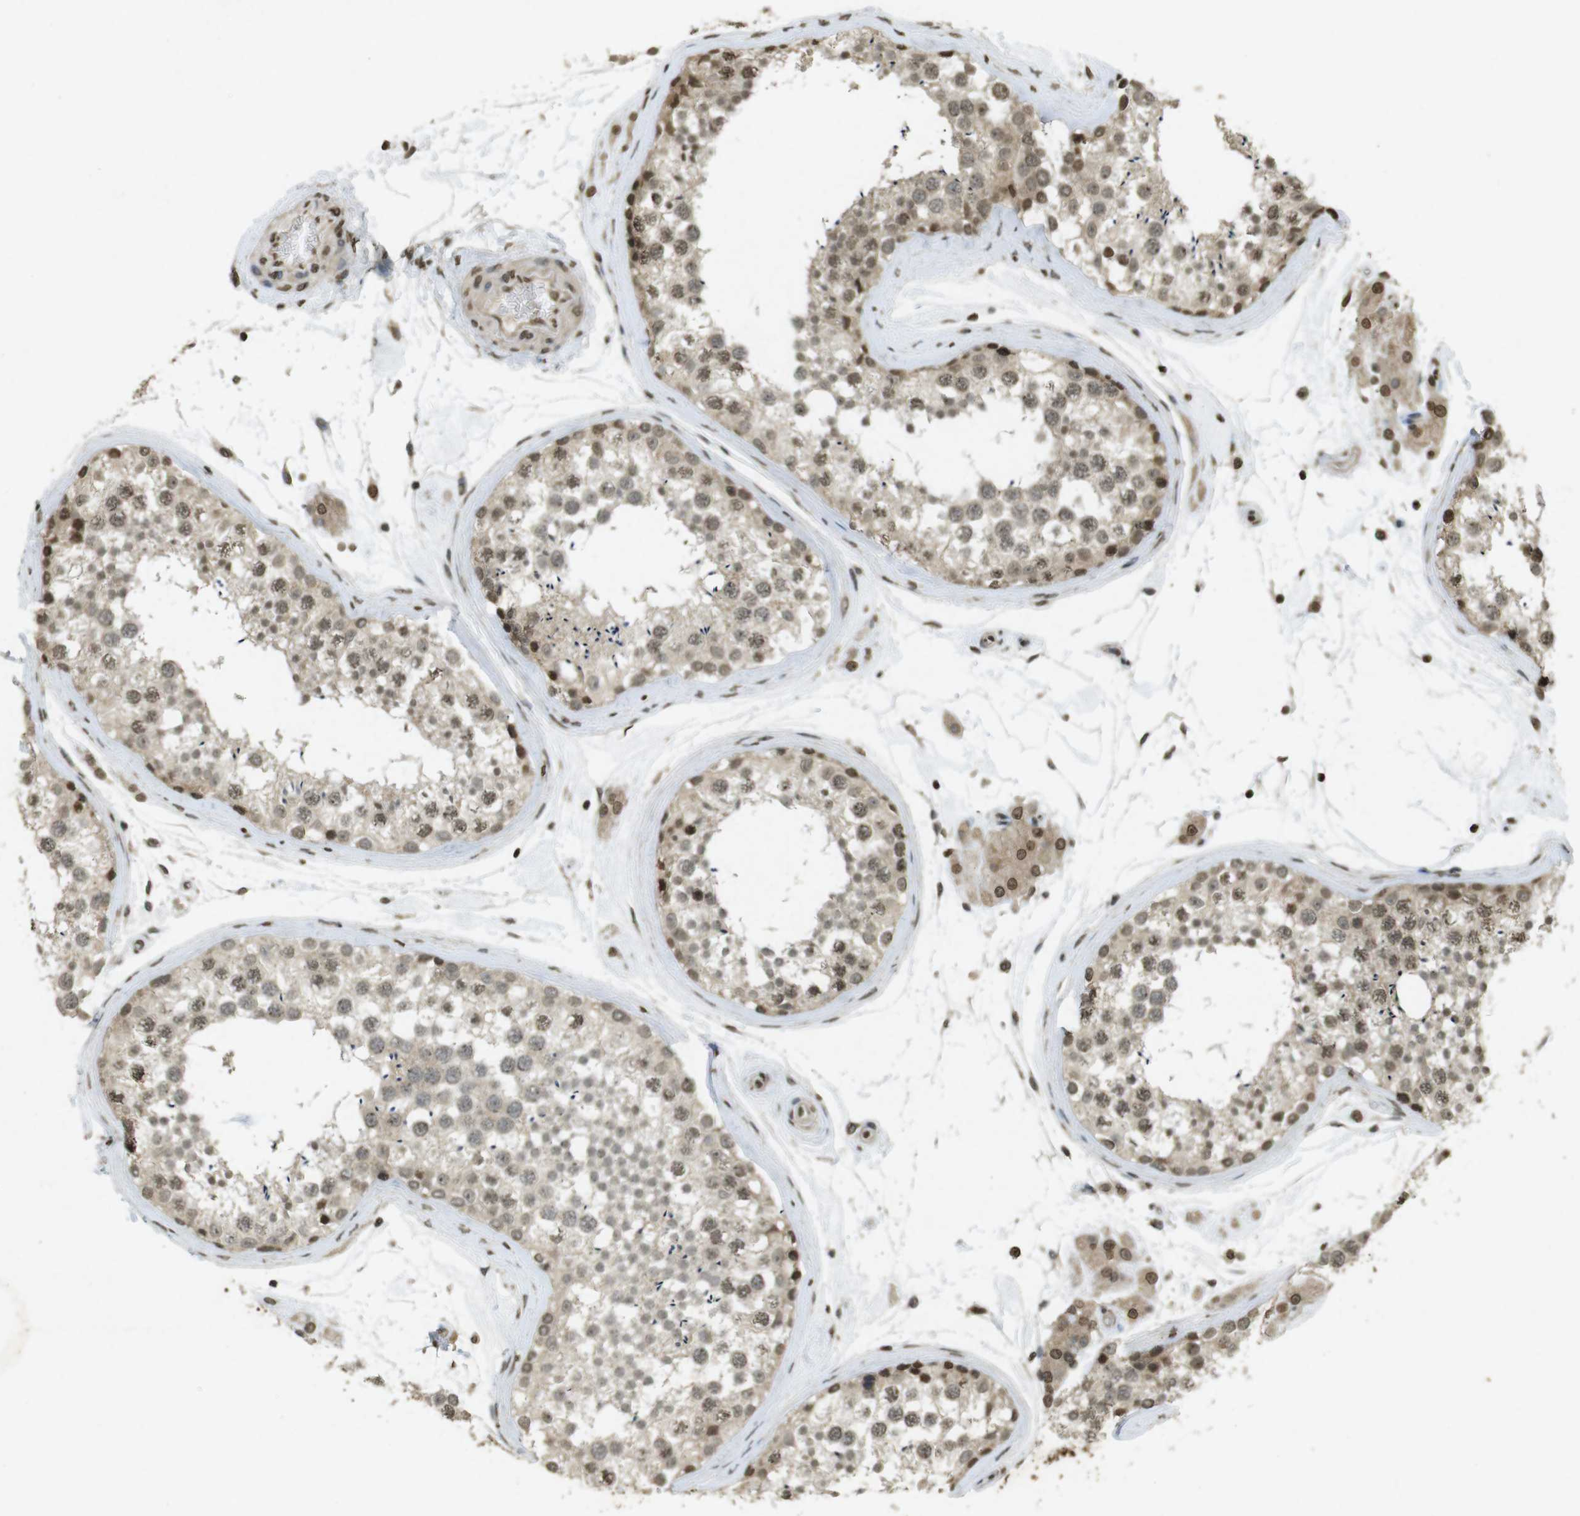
{"staining": {"intensity": "moderate", "quantity": ">75%", "location": "cytoplasmic/membranous,nuclear"}, "tissue": "testis", "cell_type": "Cells in seminiferous ducts", "image_type": "normal", "snomed": [{"axis": "morphology", "description": "Normal tissue, NOS"}, {"axis": "topography", "description": "Testis"}], "caption": "A medium amount of moderate cytoplasmic/membranous,nuclear positivity is present in approximately >75% of cells in seminiferous ducts in benign testis. (Stains: DAB (3,3'-diaminobenzidine) in brown, nuclei in blue, Microscopy: brightfield microscopy at high magnification).", "gene": "ORC4", "patient": {"sex": "male", "age": 46}}